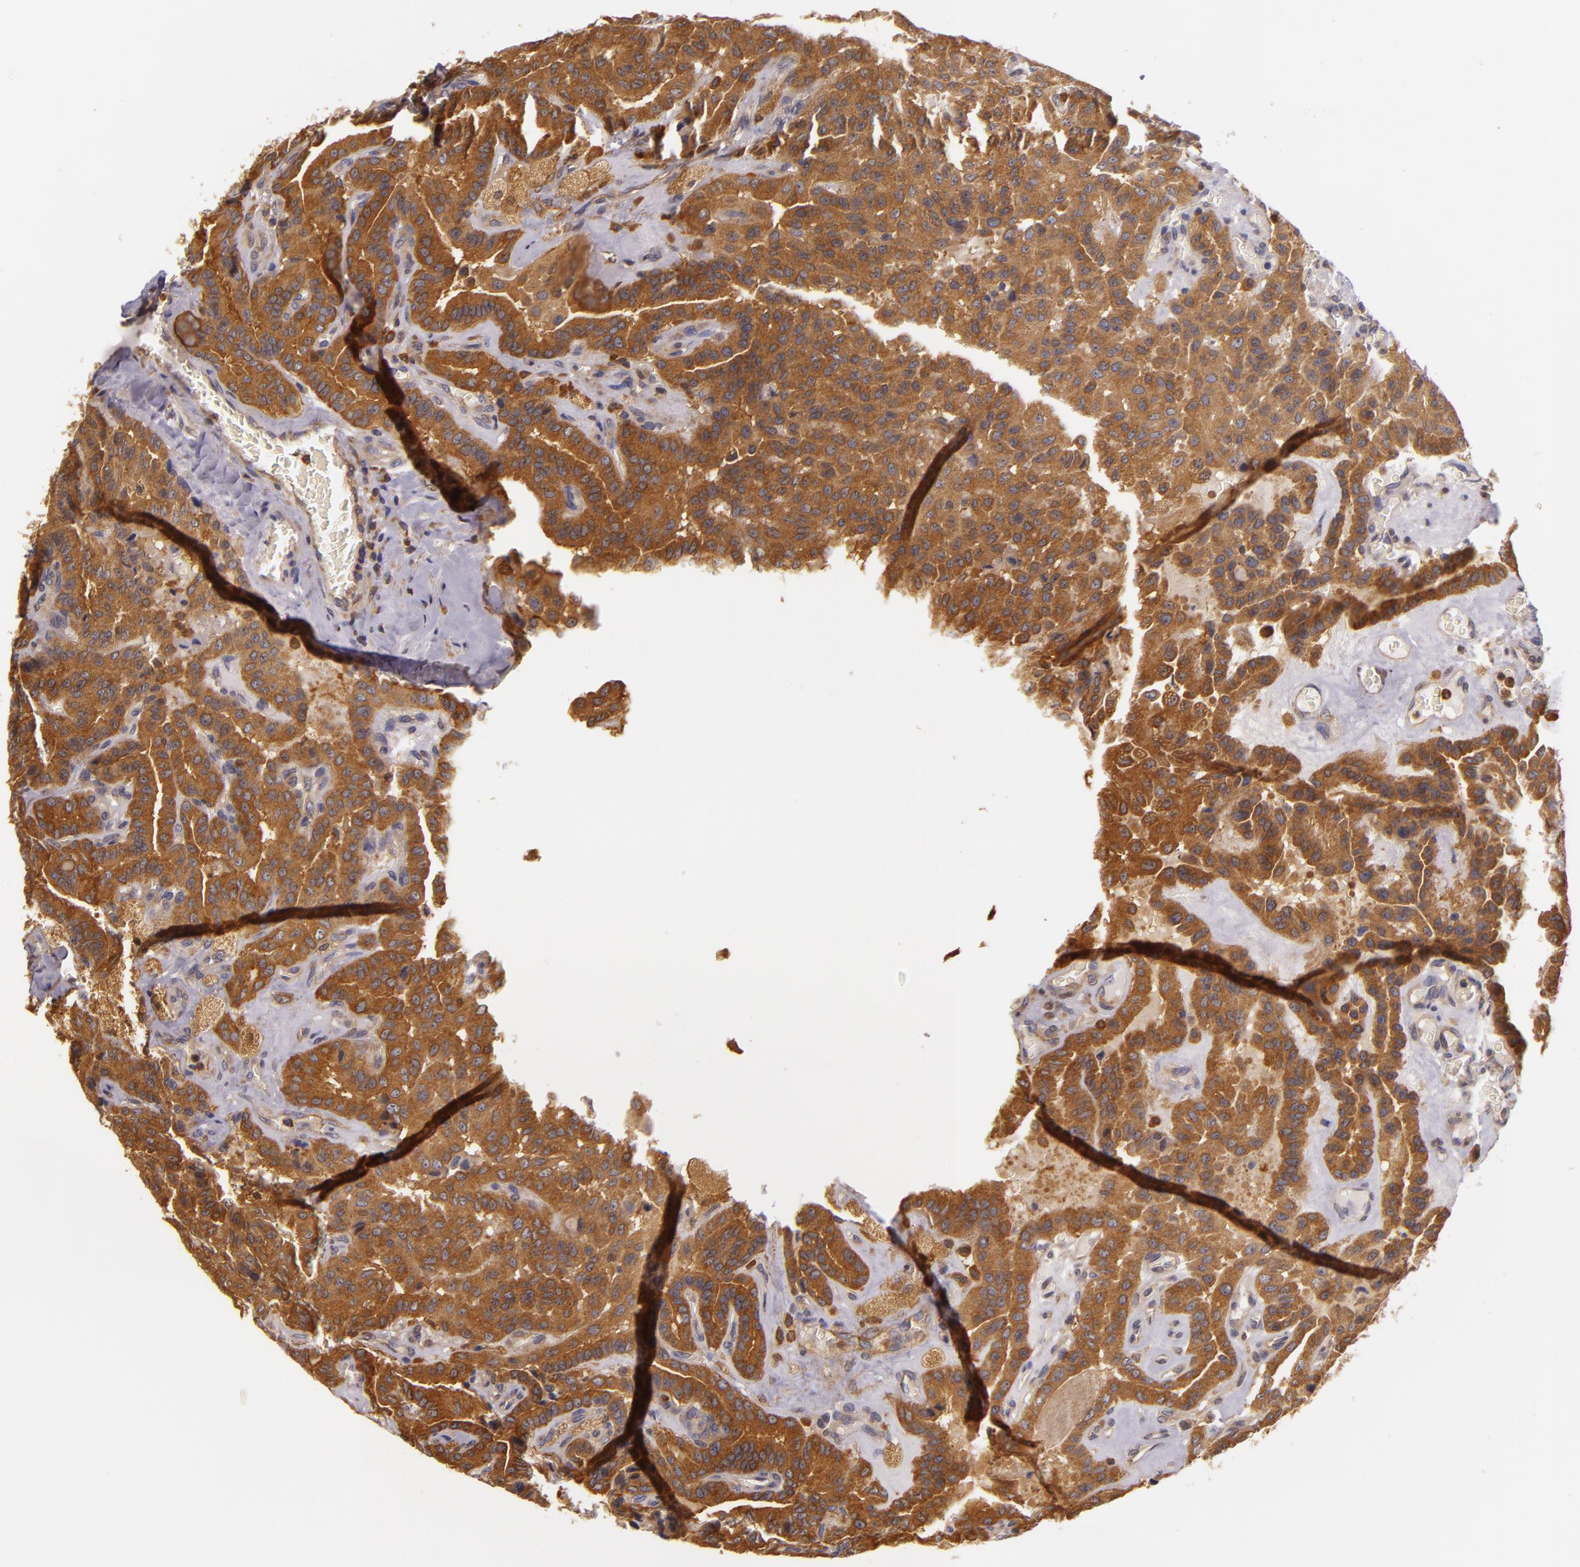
{"staining": {"intensity": "strong", "quantity": ">75%", "location": "cytoplasmic/membranous"}, "tissue": "thyroid cancer", "cell_type": "Tumor cells", "image_type": "cancer", "snomed": [{"axis": "morphology", "description": "Papillary adenocarcinoma, NOS"}, {"axis": "topography", "description": "Thyroid gland"}], "caption": "The photomicrograph shows immunohistochemical staining of papillary adenocarcinoma (thyroid). There is strong cytoplasmic/membranous expression is appreciated in about >75% of tumor cells. The staining was performed using DAB to visualize the protein expression in brown, while the nuclei were stained in blue with hematoxylin (Magnification: 20x).", "gene": "TOM1", "patient": {"sex": "male", "age": 87}}